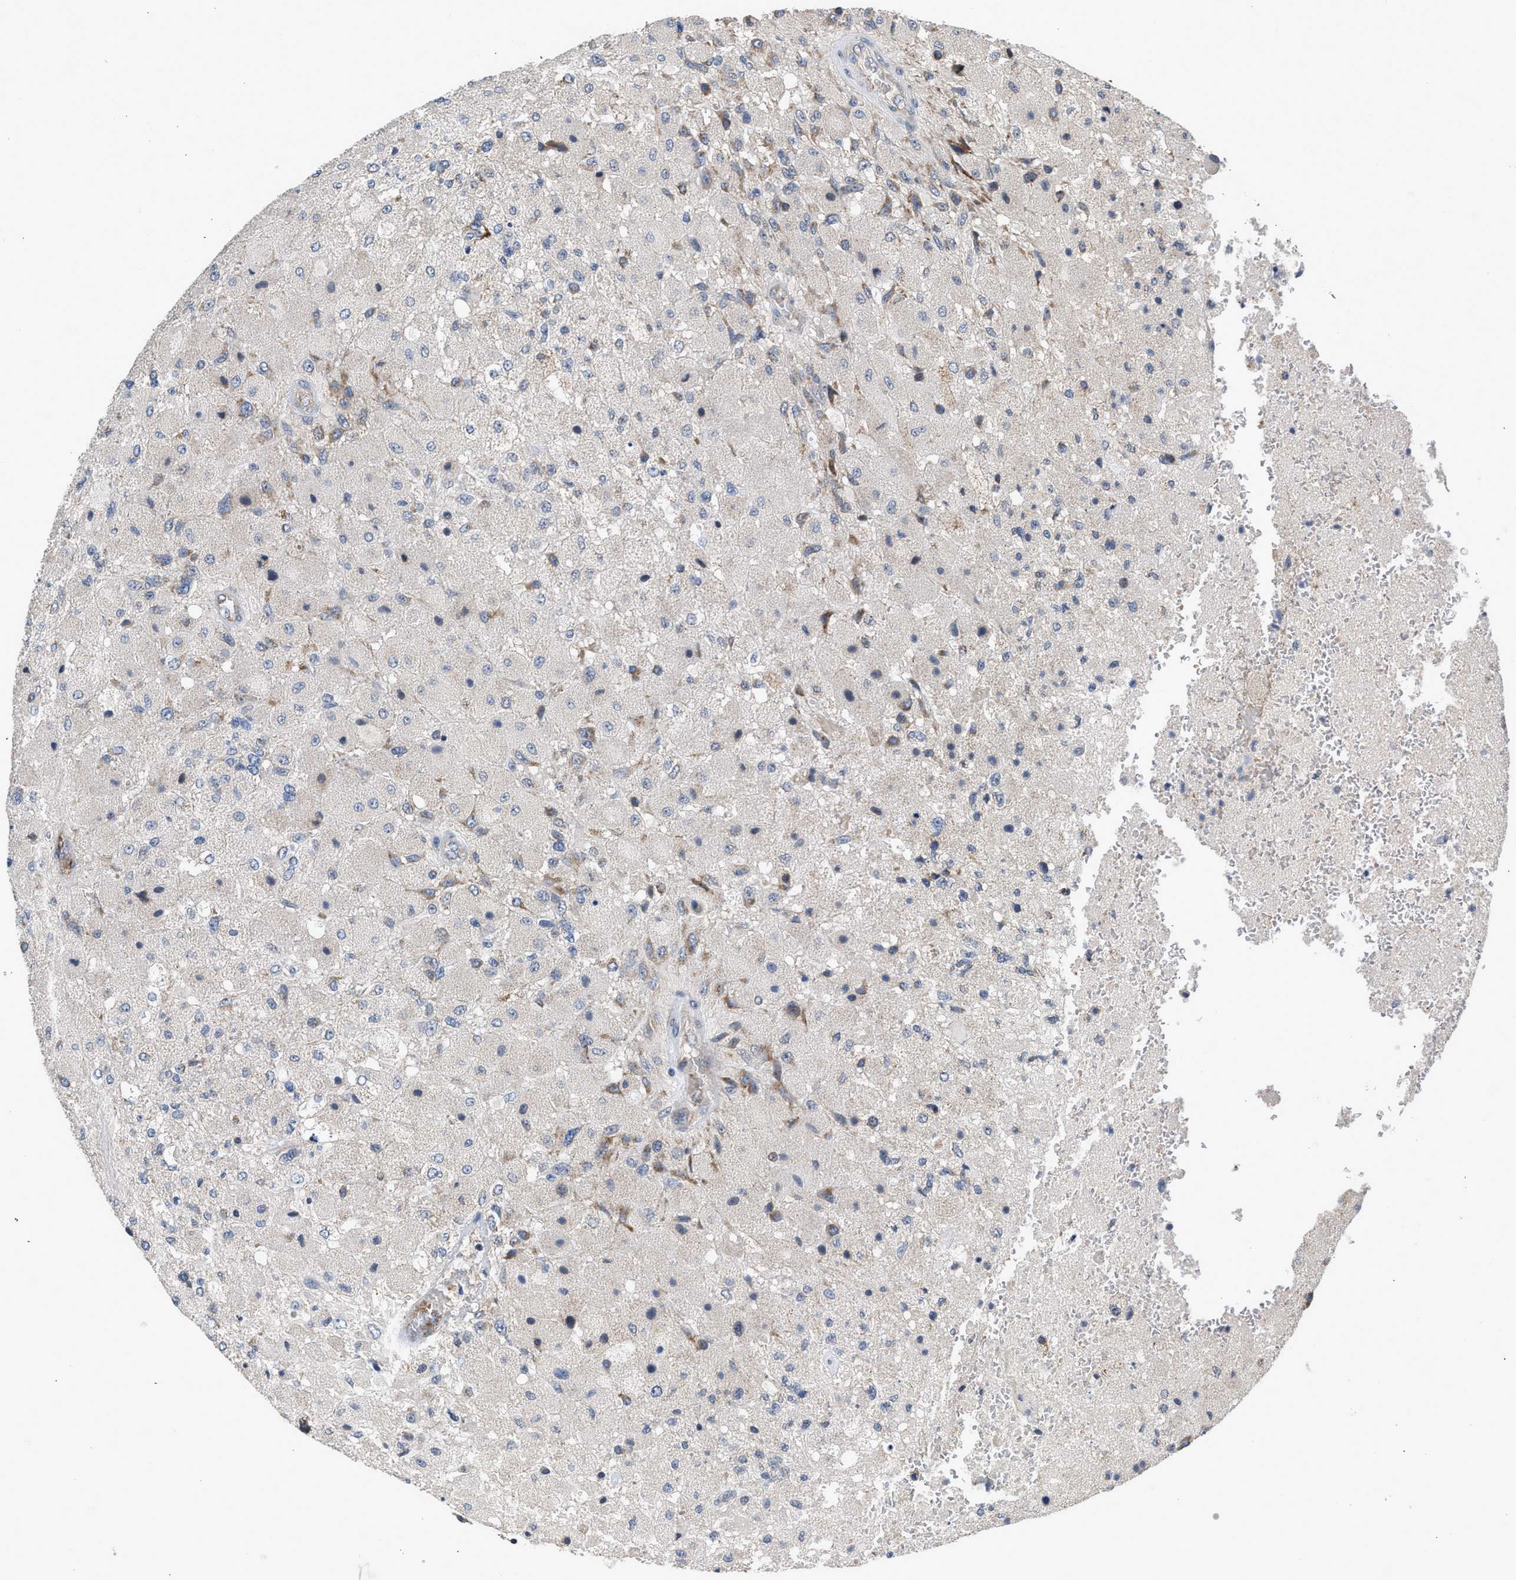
{"staining": {"intensity": "weak", "quantity": "<25%", "location": "cytoplasmic/membranous"}, "tissue": "glioma", "cell_type": "Tumor cells", "image_type": "cancer", "snomed": [{"axis": "morphology", "description": "Normal tissue, NOS"}, {"axis": "morphology", "description": "Glioma, malignant, High grade"}, {"axis": "topography", "description": "Cerebral cortex"}], "caption": "IHC histopathology image of human glioma stained for a protein (brown), which demonstrates no positivity in tumor cells.", "gene": "PIM1", "patient": {"sex": "male", "age": 77}}